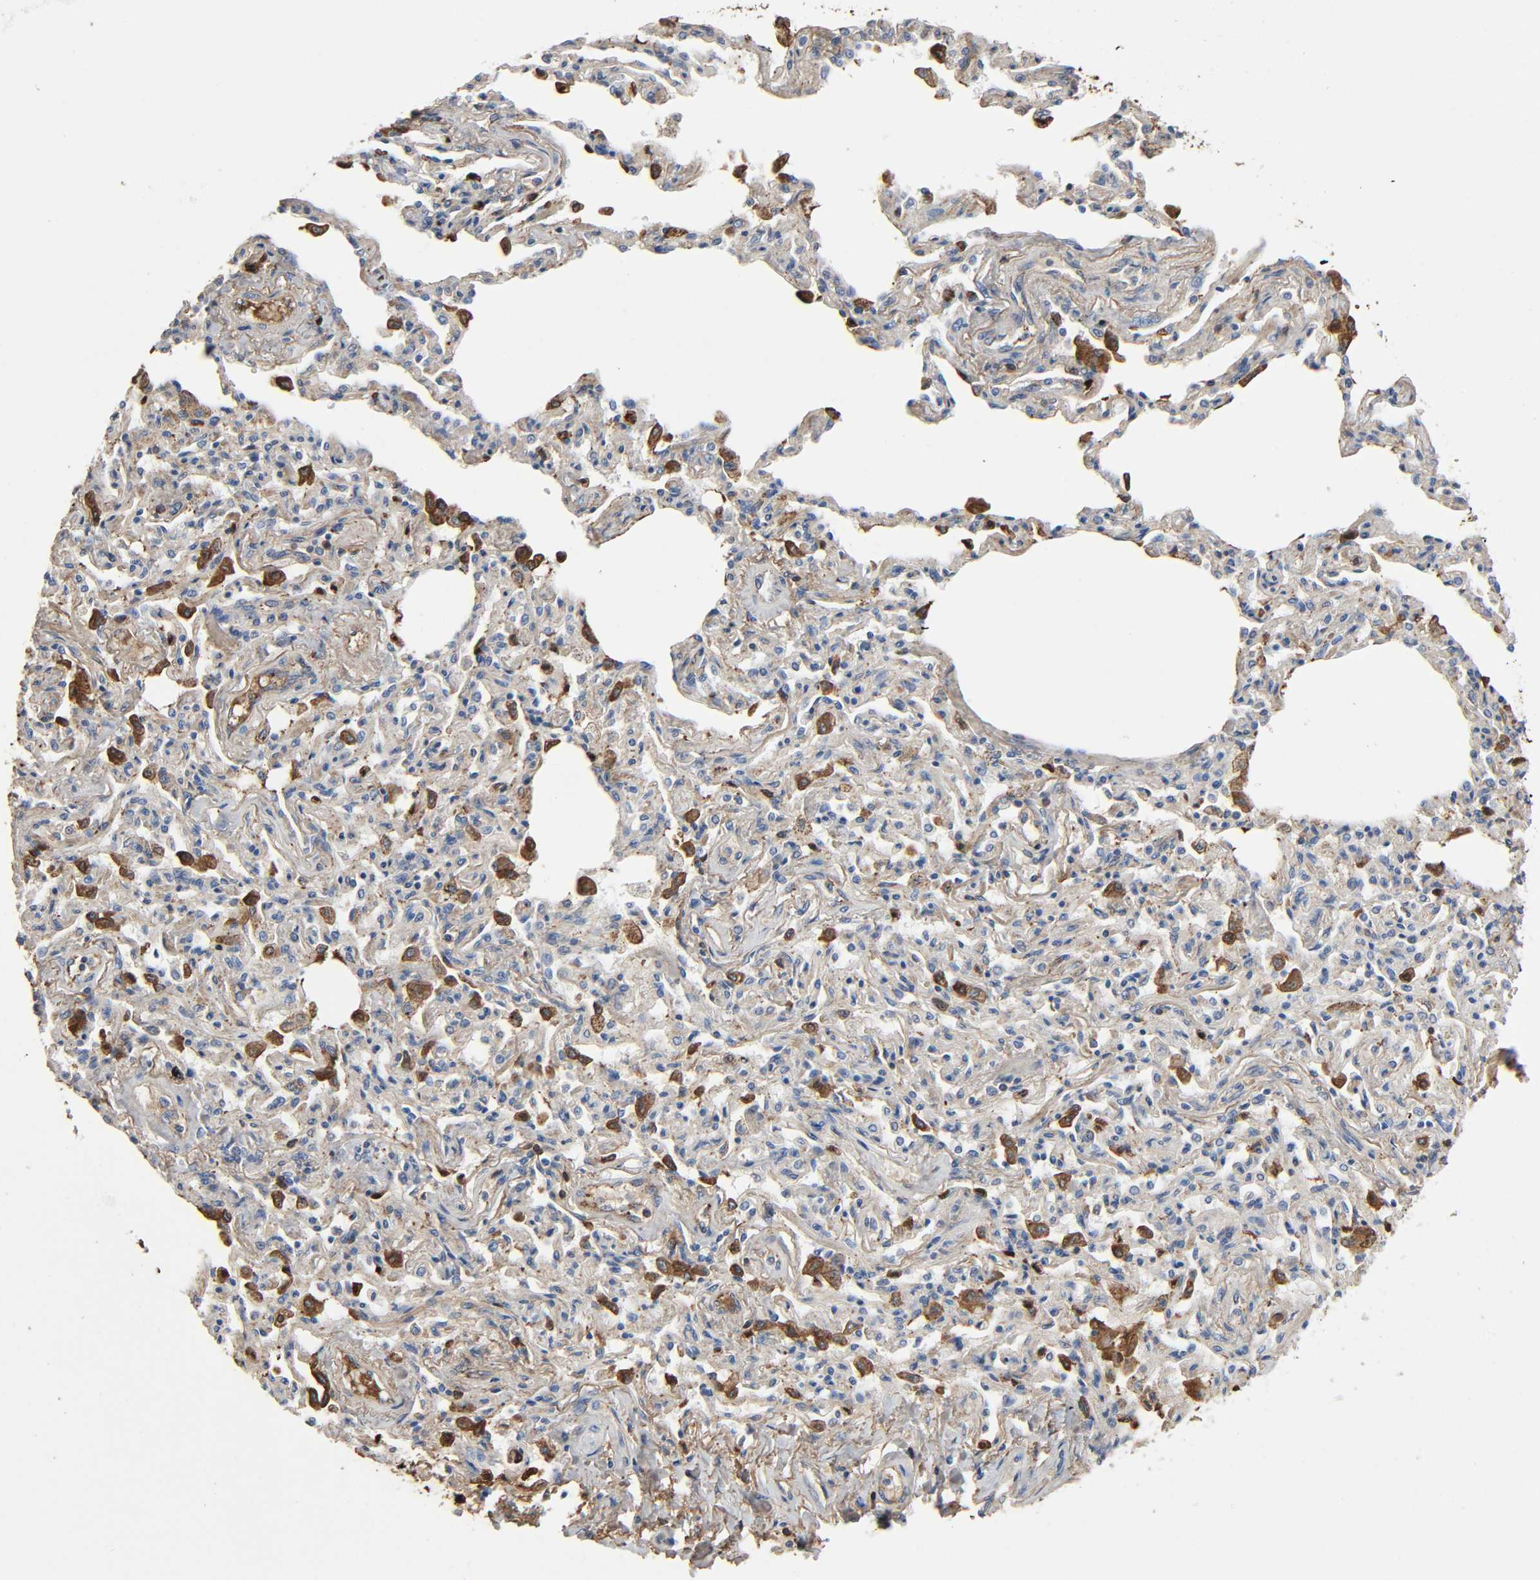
{"staining": {"intensity": "strong", "quantity": "25%-75%", "location": "cytoplasmic/membranous"}, "tissue": "bronchus", "cell_type": "Respiratory epithelial cells", "image_type": "normal", "snomed": [{"axis": "morphology", "description": "Normal tissue, NOS"}, {"axis": "topography", "description": "Lung"}], "caption": "A brown stain shows strong cytoplasmic/membranous staining of a protein in respiratory epithelial cells of normal human bronchus.", "gene": "C3", "patient": {"sex": "male", "age": 64}}